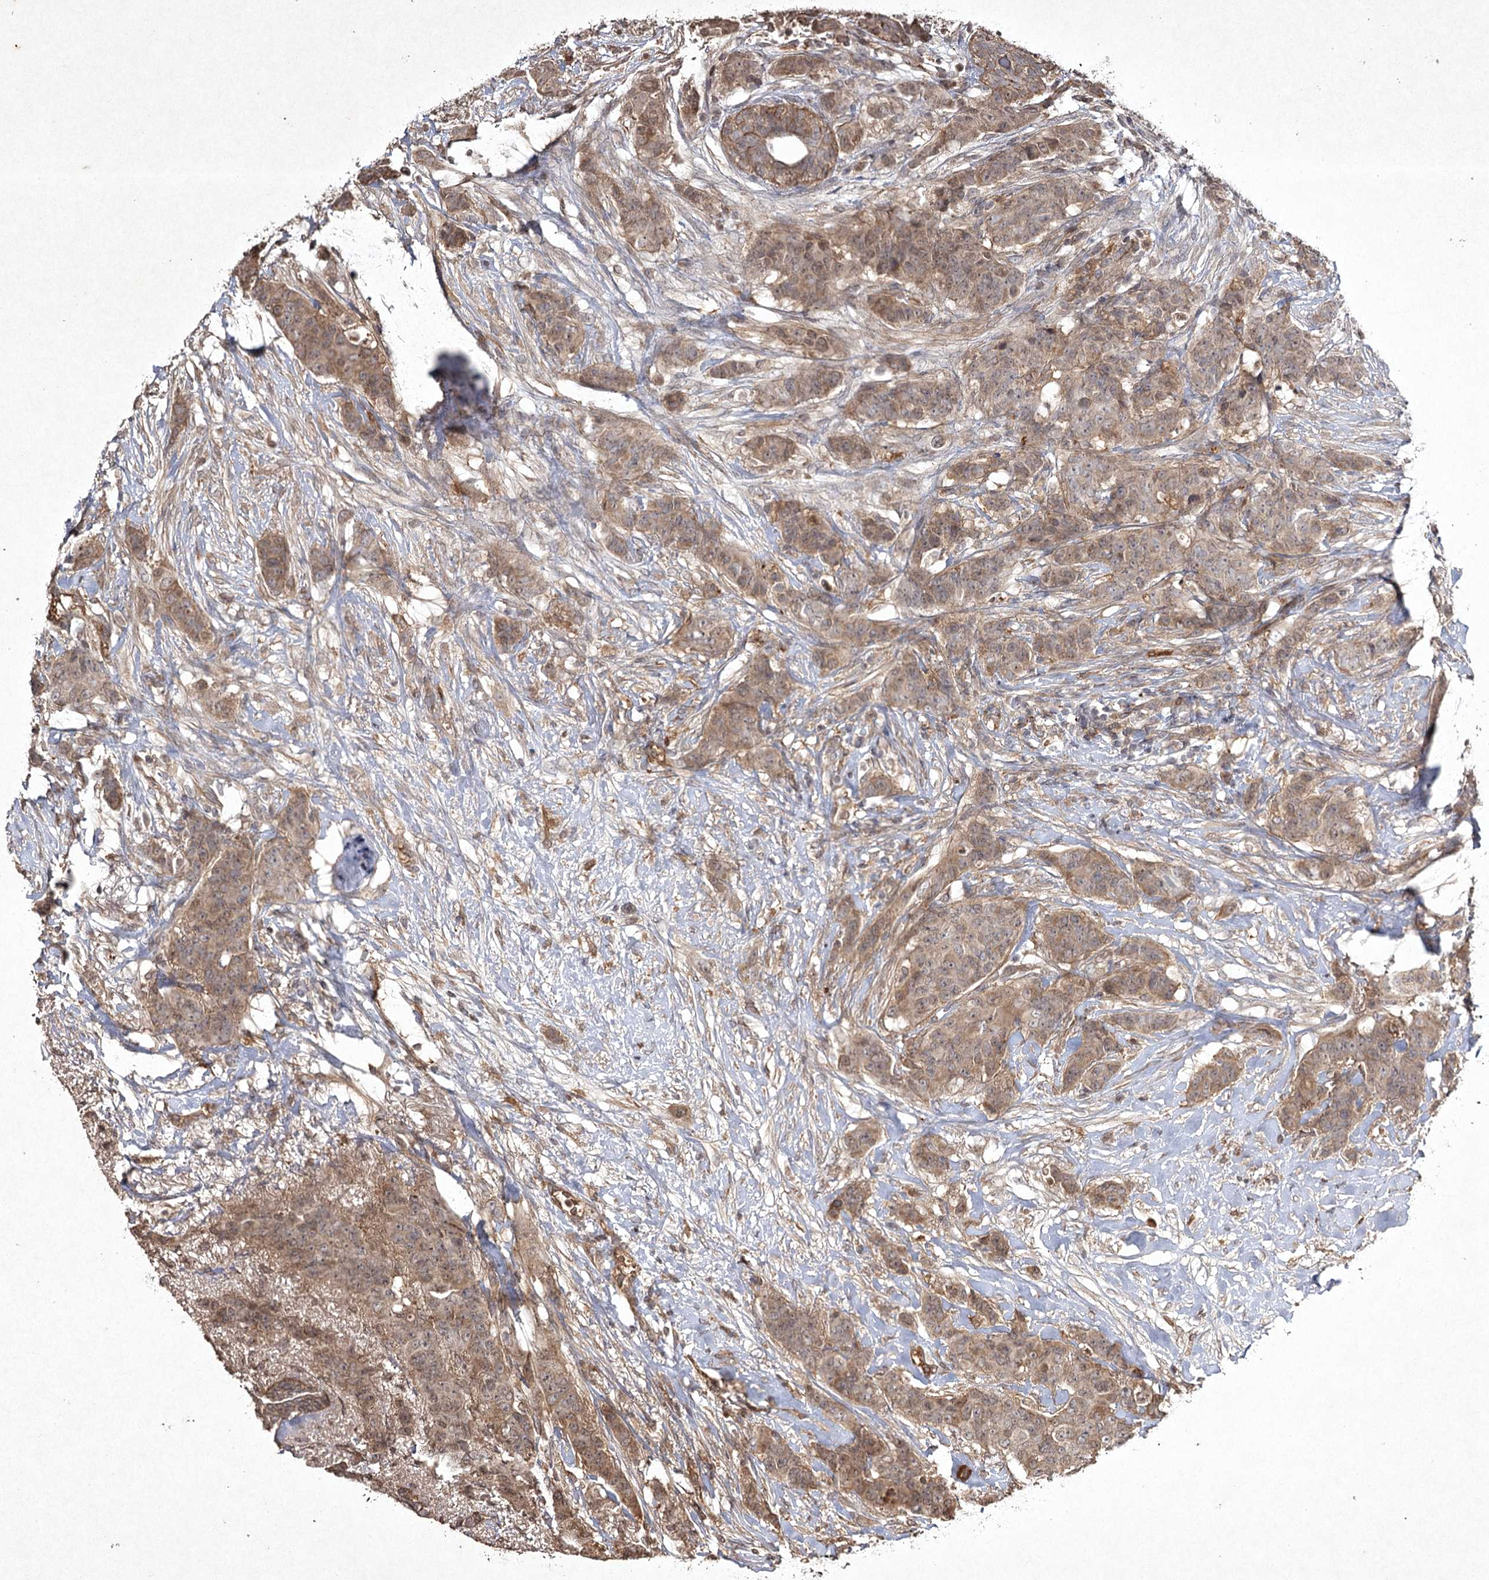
{"staining": {"intensity": "weak", "quantity": ">75%", "location": "cytoplasmic/membranous"}, "tissue": "breast cancer", "cell_type": "Tumor cells", "image_type": "cancer", "snomed": [{"axis": "morphology", "description": "Duct carcinoma"}, {"axis": "topography", "description": "Breast"}], "caption": "IHC (DAB (3,3'-diaminobenzidine)) staining of breast intraductal carcinoma reveals weak cytoplasmic/membranous protein positivity in approximately >75% of tumor cells.", "gene": "CYP2B6", "patient": {"sex": "female", "age": 40}}